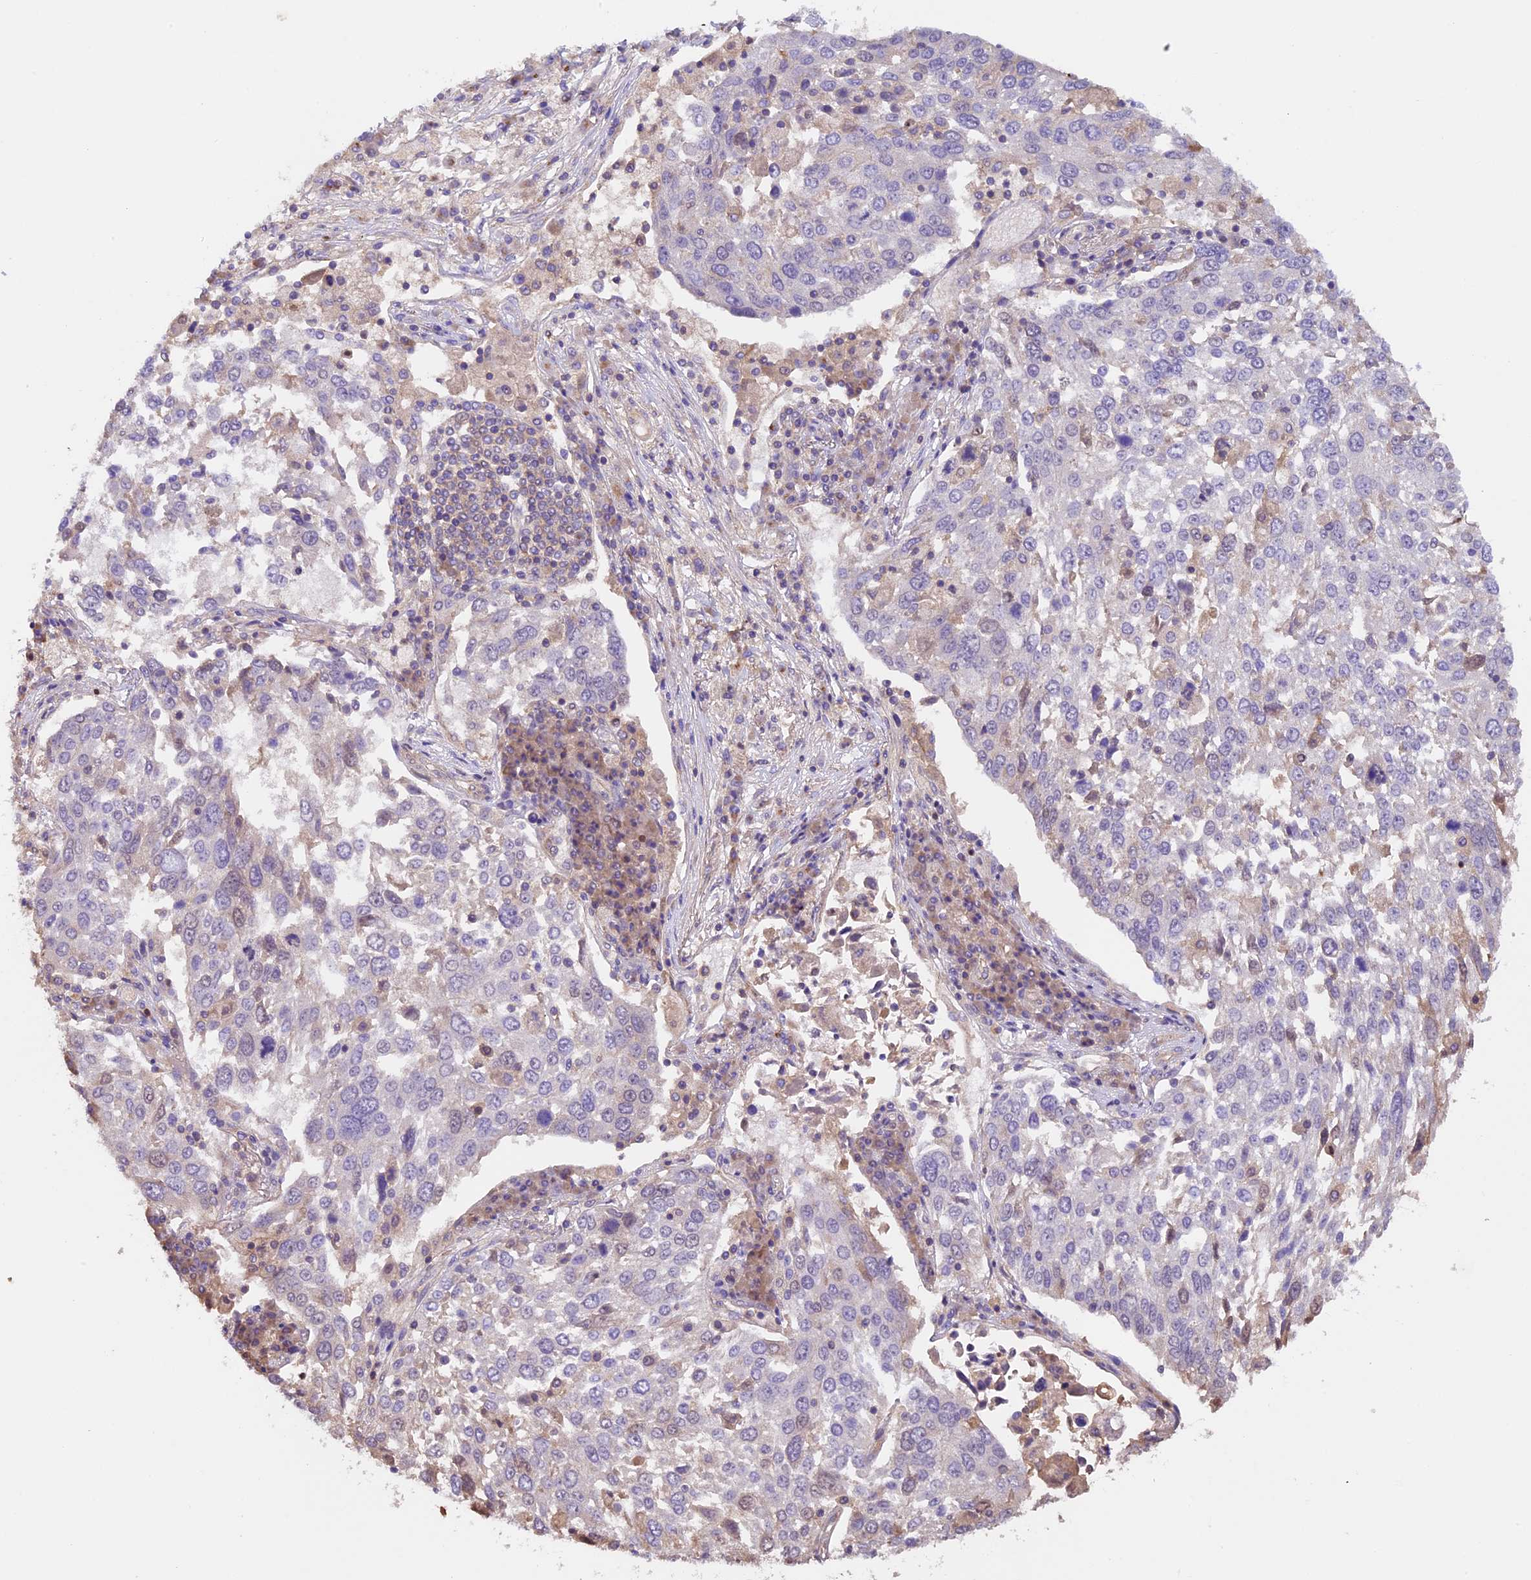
{"staining": {"intensity": "negative", "quantity": "none", "location": "none"}, "tissue": "lung cancer", "cell_type": "Tumor cells", "image_type": "cancer", "snomed": [{"axis": "morphology", "description": "Squamous cell carcinoma, NOS"}, {"axis": "topography", "description": "Lung"}], "caption": "This is an immunohistochemistry (IHC) micrograph of lung squamous cell carcinoma. There is no staining in tumor cells.", "gene": "TBC1D1", "patient": {"sex": "male", "age": 65}}